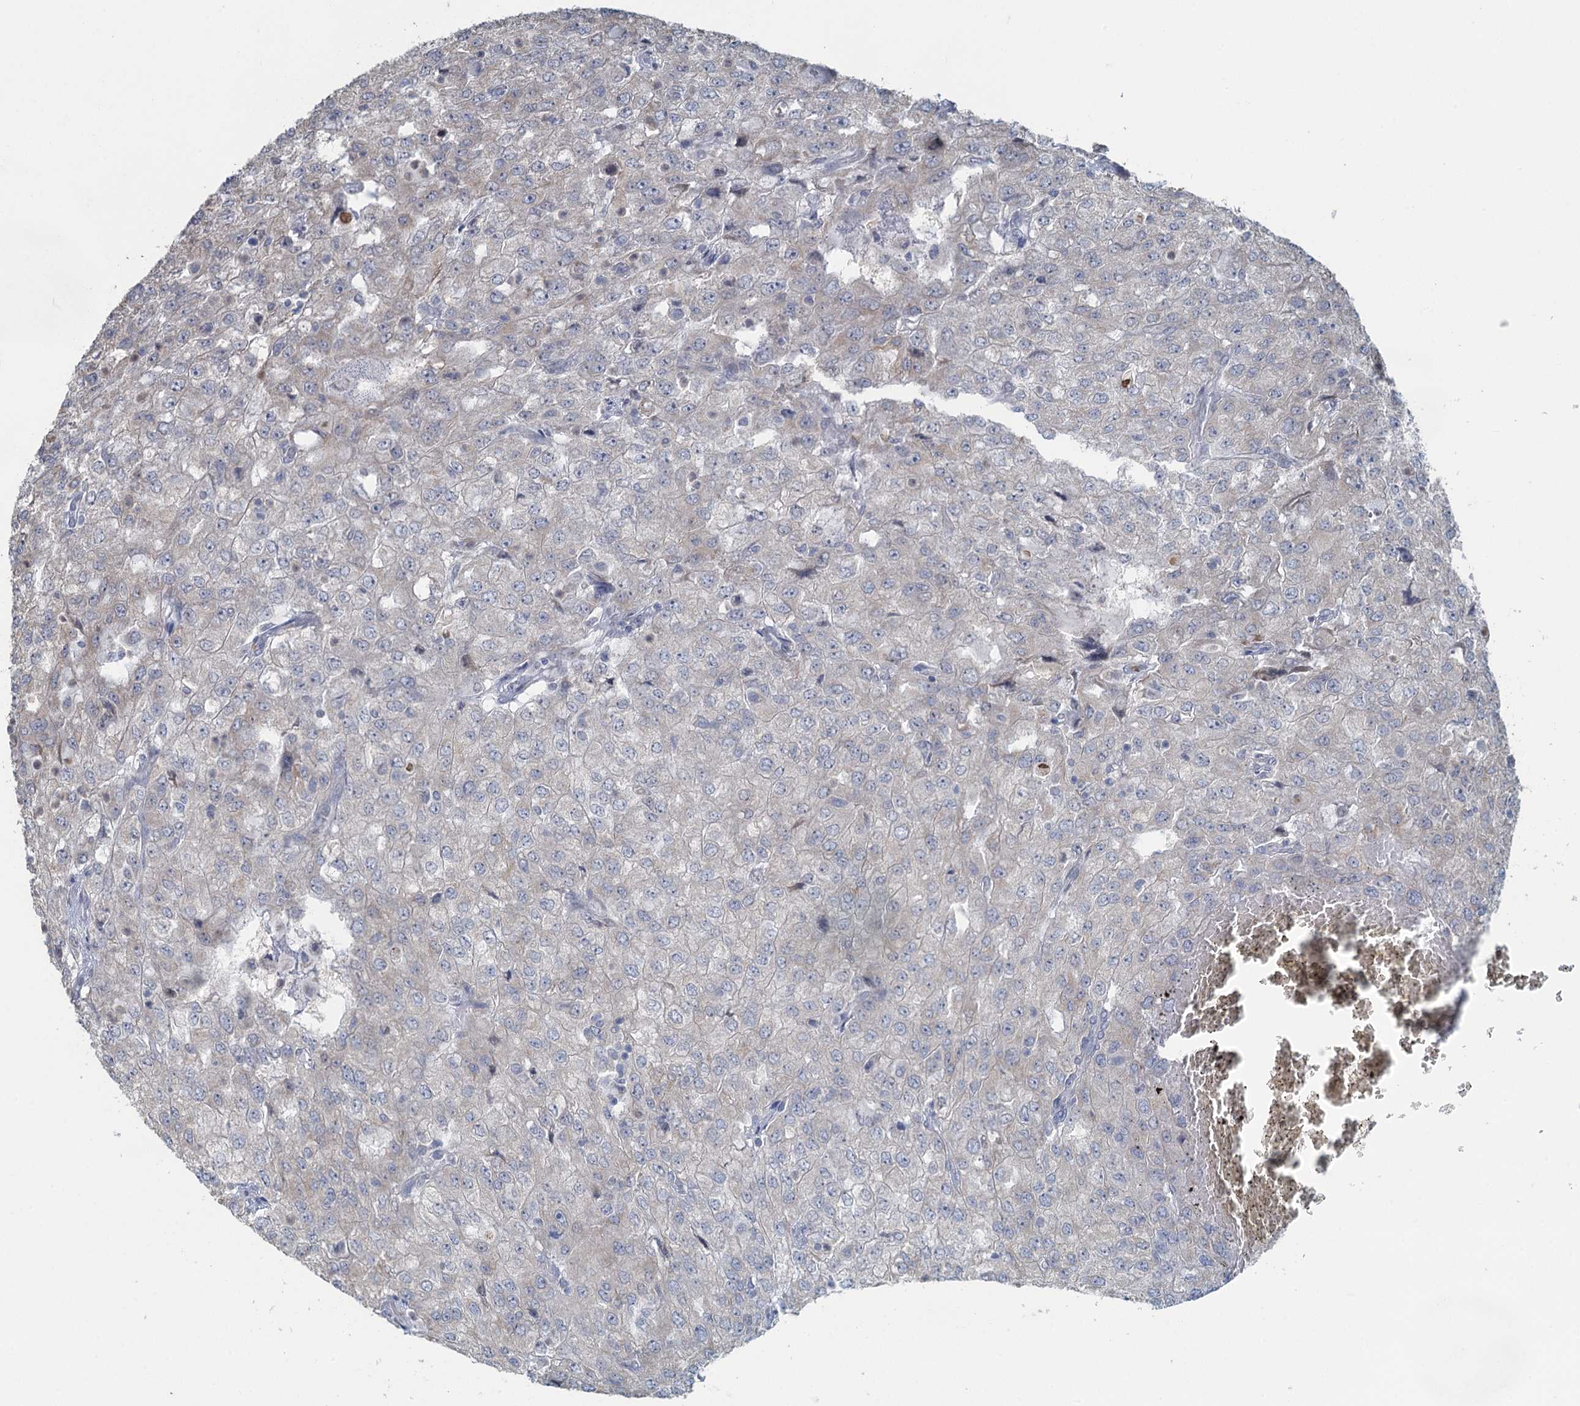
{"staining": {"intensity": "negative", "quantity": "none", "location": "none"}, "tissue": "renal cancer", "cell_type": "Tumor cells", "image_type": "cancer", "snomed": [{"axis": "morphology", "description": "Adenocarcinoma, NOS"}, {"axis": "topography", "description": "Kidney"}], "caption": "The histopathology image shows no staining of tumor cells in renal adenocarcinoma.", "gene": "TEX35", "patient": {"sex": "female", "age": 54}}